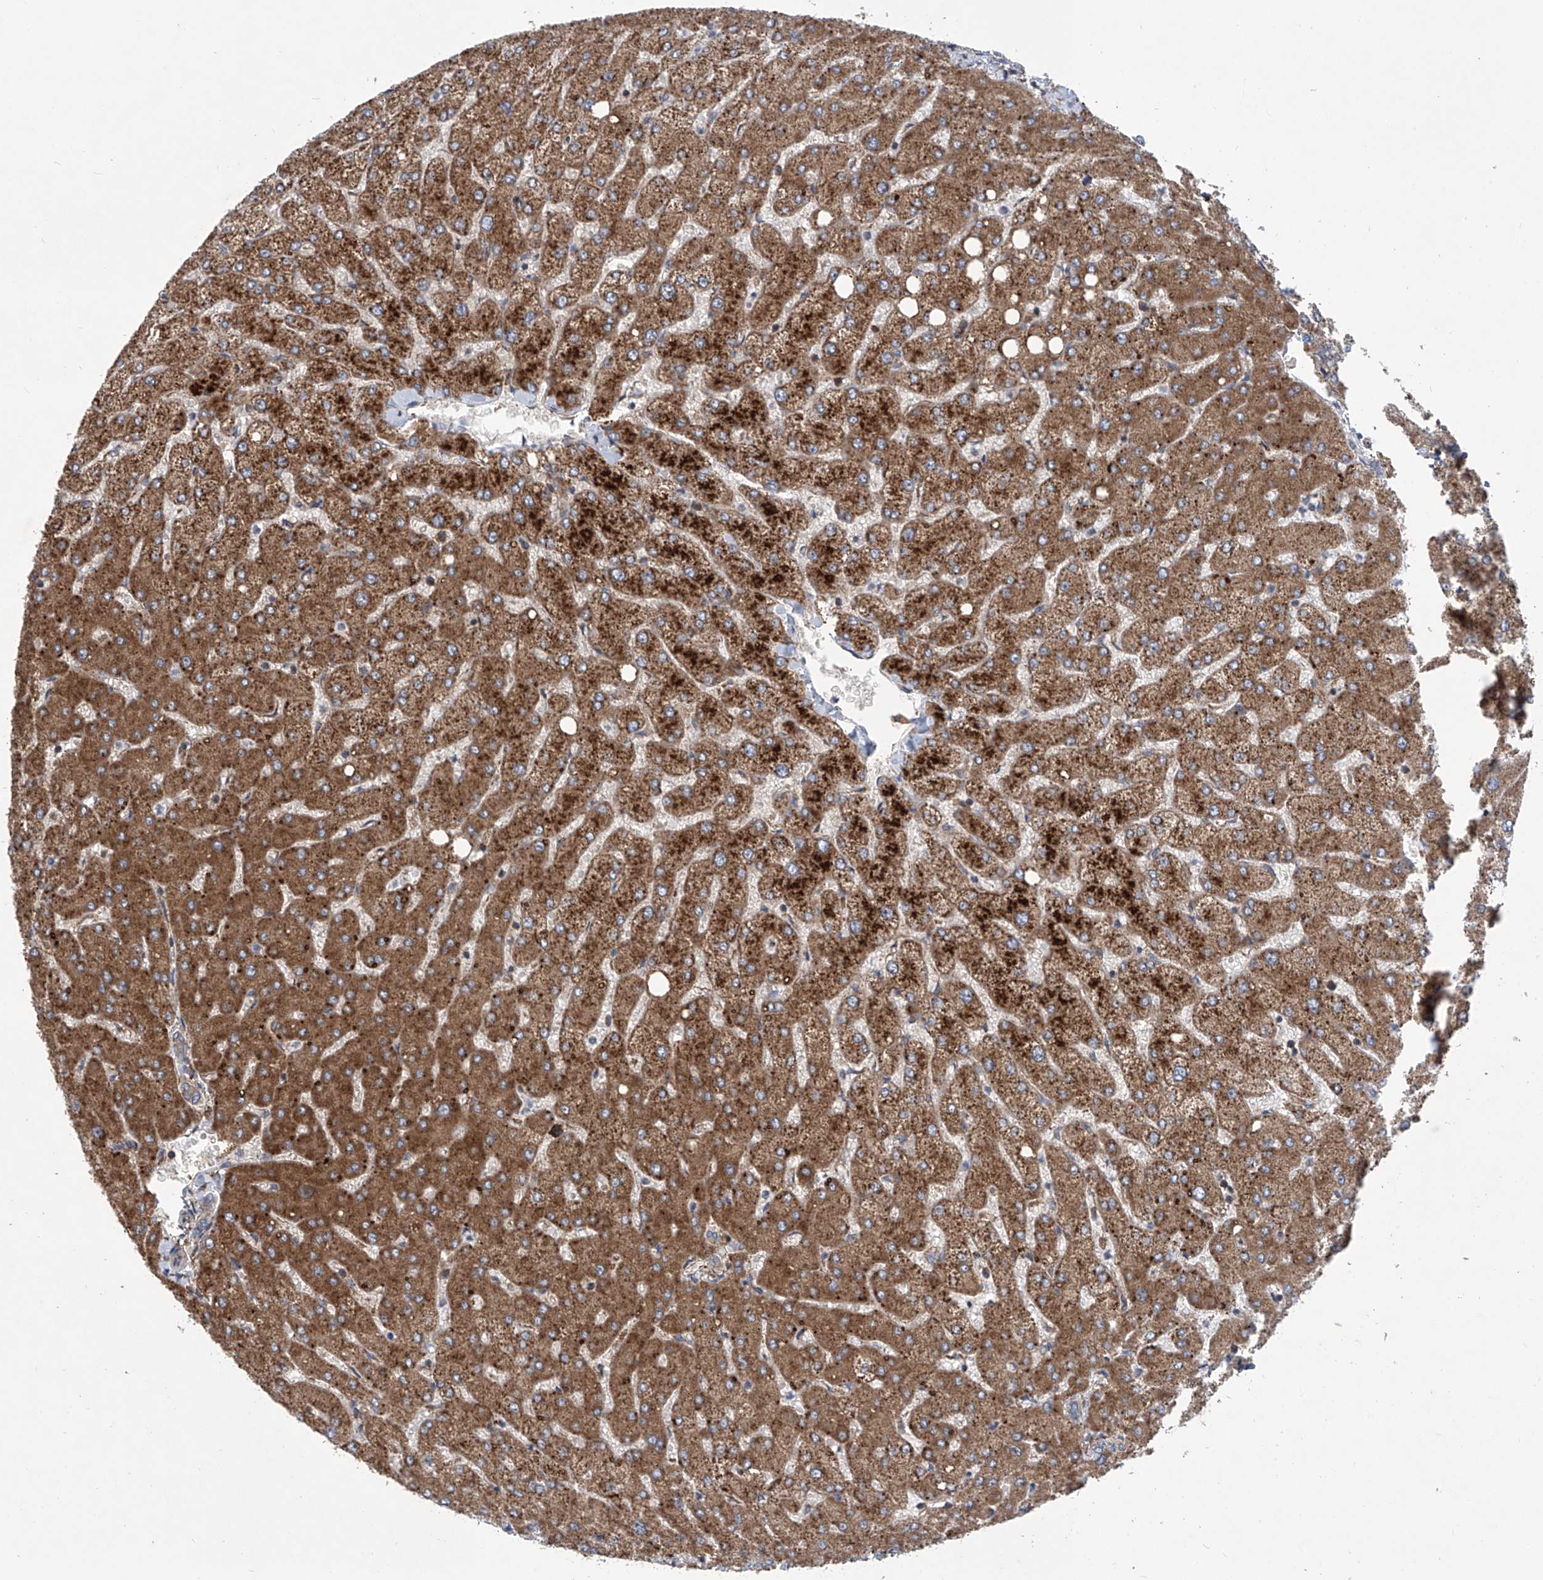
{"staining": {"intensity": "moderate", "quantity": ">75%", "location": "cytoplasmic/membranous"}, "tissue": "liver", "cell_type": "Cholangiocytes", "image_type": "normal", "snomed": [{"axis": "morphology", "description": "Normal tissue, NOS"}, {"axis": "topography", "description": "Liver"}], "caption": "Liver stained with DAB immunohistochemistry (IHC) reveals medium levels of moderate cytoplasmic/membranous staining in about >75% of cholangiocytes.", "gene": "SENP2", "patient": {"sex": "female", "age": 54}}